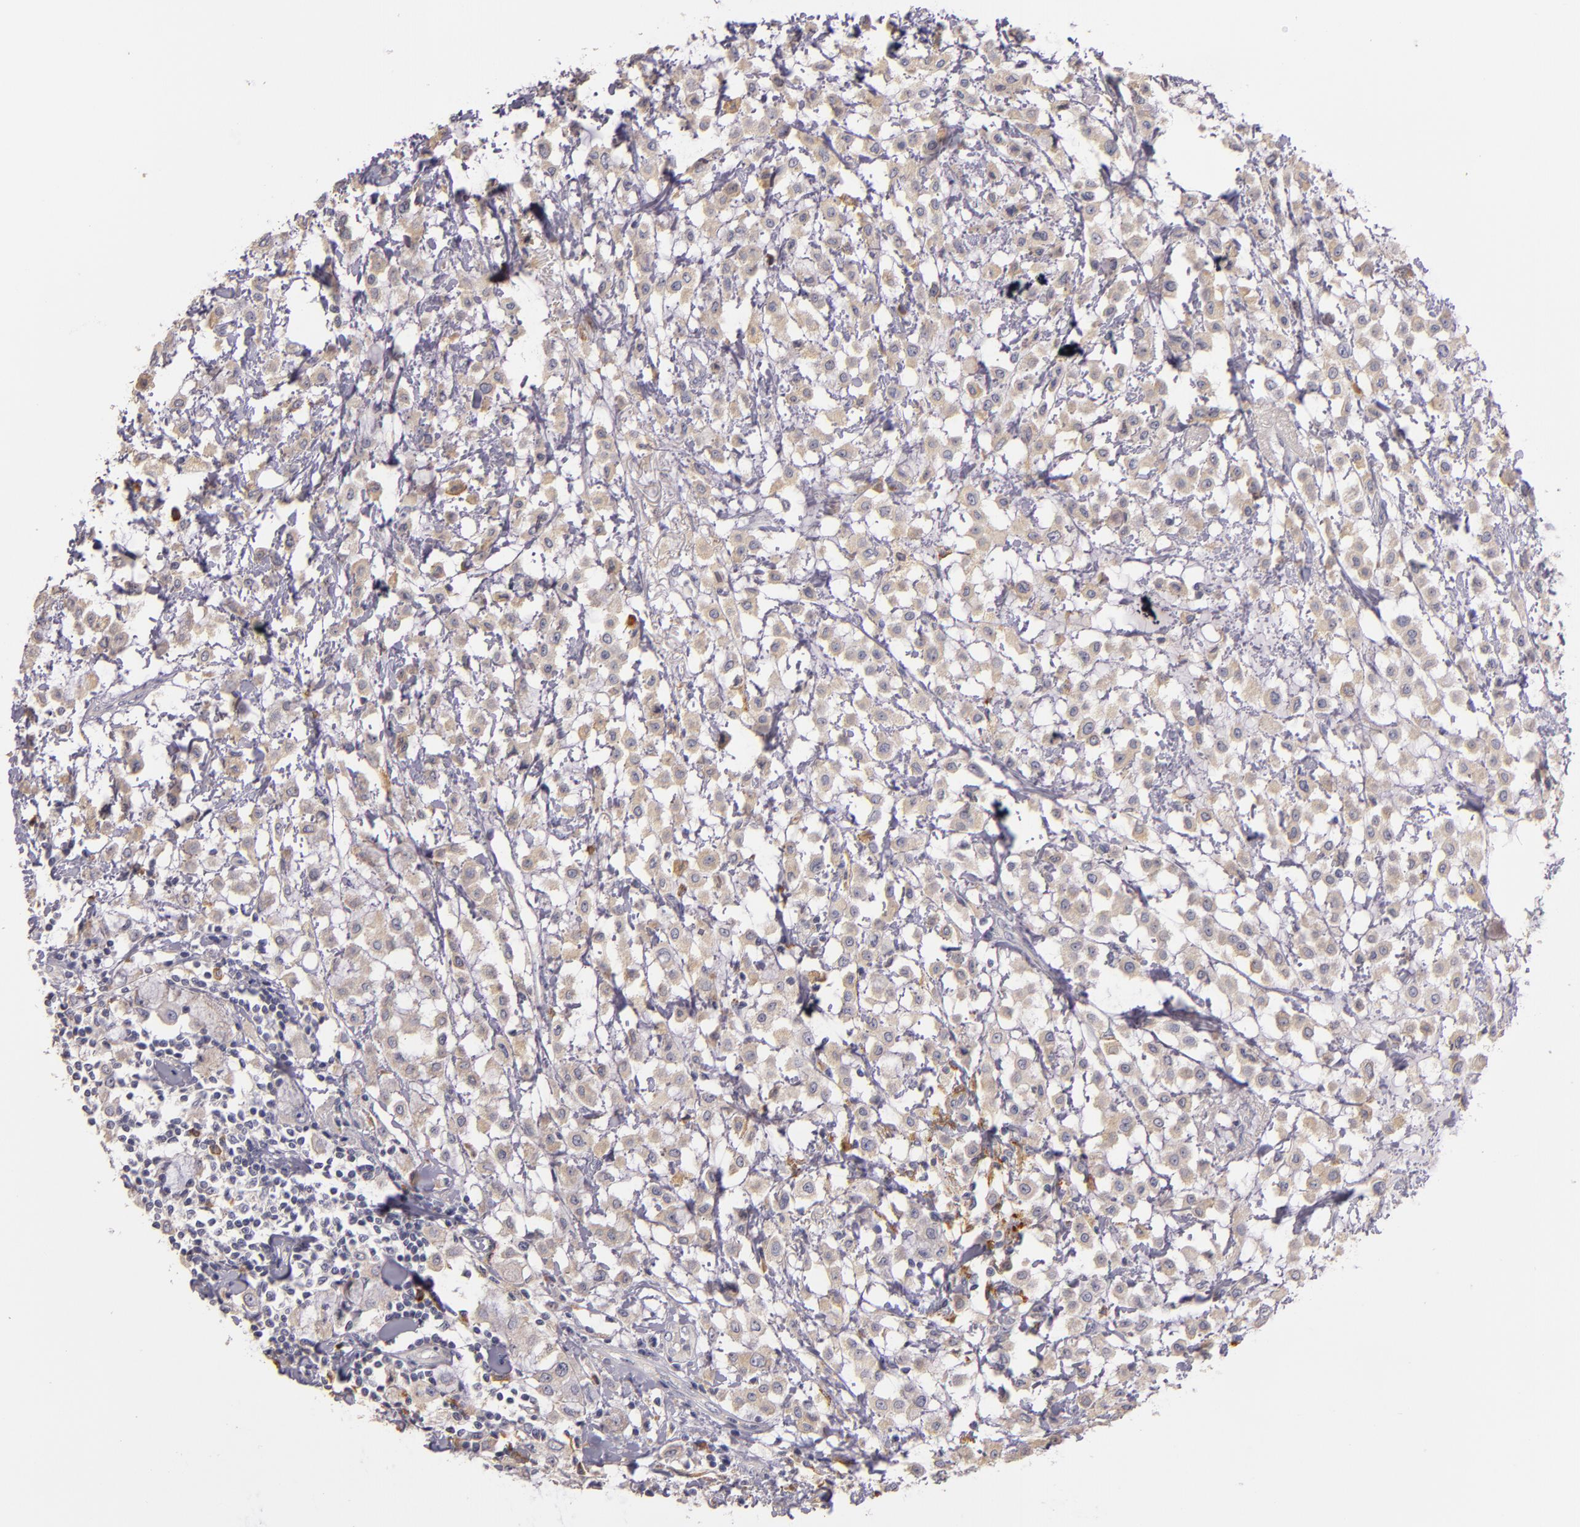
{"staining": {"intensity": "moderate", "quantity": ">75%", "location": "cytoplasmic/membranous"}, "tissue": "breast cancer", "cell_type": "Tumor cells", "image_type": "cancer", "snomed": [{"axis": "morphology", "description": "Lobular carcinoma"}, {"axis": "topography", "description": "Breast"}], "caption": "Breast cancer was stained to show a protein in brown. There is medium levels of moderate cytoplasmic/membranous positivity in about >75% of tumor cells. The staining was performed using DAB (3,3'-diaminobenzidine), with brown indicating positive protein expression. Nuclei are stained blue with hematoxylin.", "gene": "TLR8", "patient": {"sex": "female", "age": 85}}